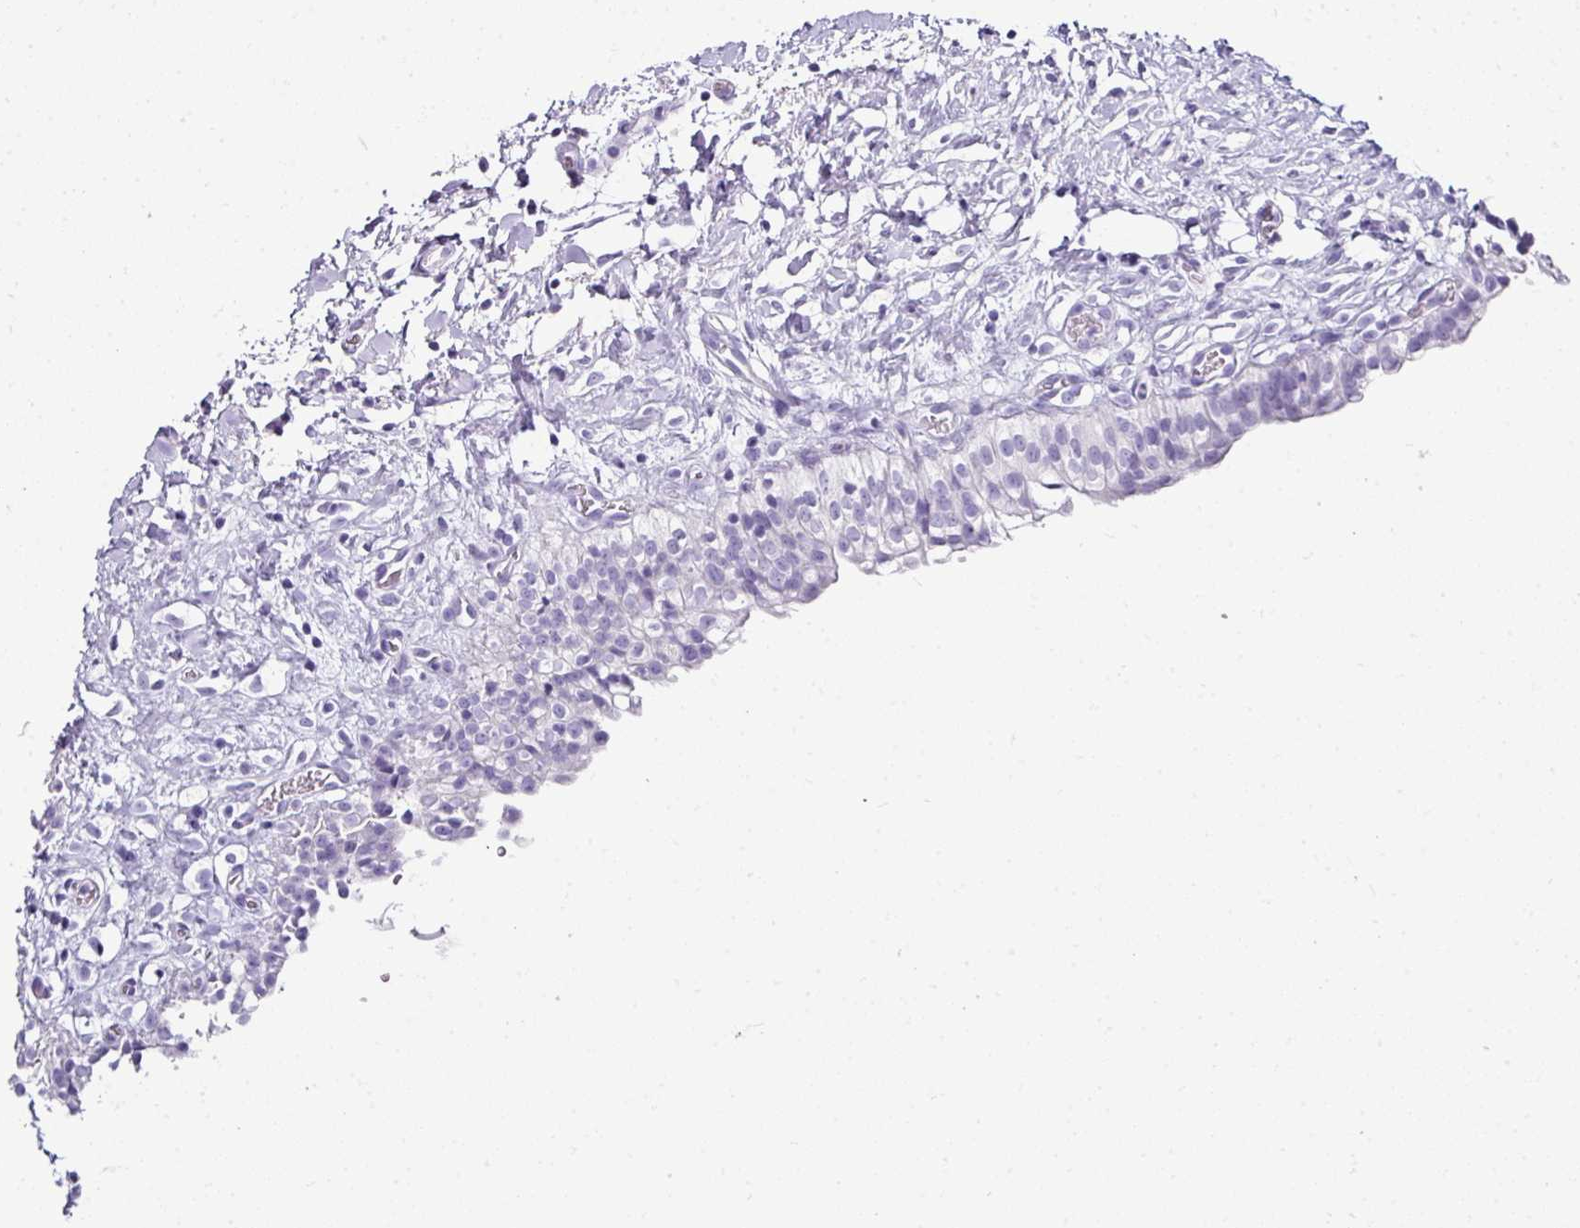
{"staining": {"intensity": "negative", "quantity": "none", "location": "none"}, "tissue": "urinary bladder", "cell_type": "Urothelial cells", "image_type": "normal", "snomed": [{"axis": "morphology", "description": "Normal tissue, NOS"}, {"axis": "topography", "description": "Urinary bladder"}], "caption": "Protein analysis of normal urinary bladder shows no significant positivity in urothelial cells.", "gene": "NAPSA", "patient": {"sex": "male", "age": 51}}